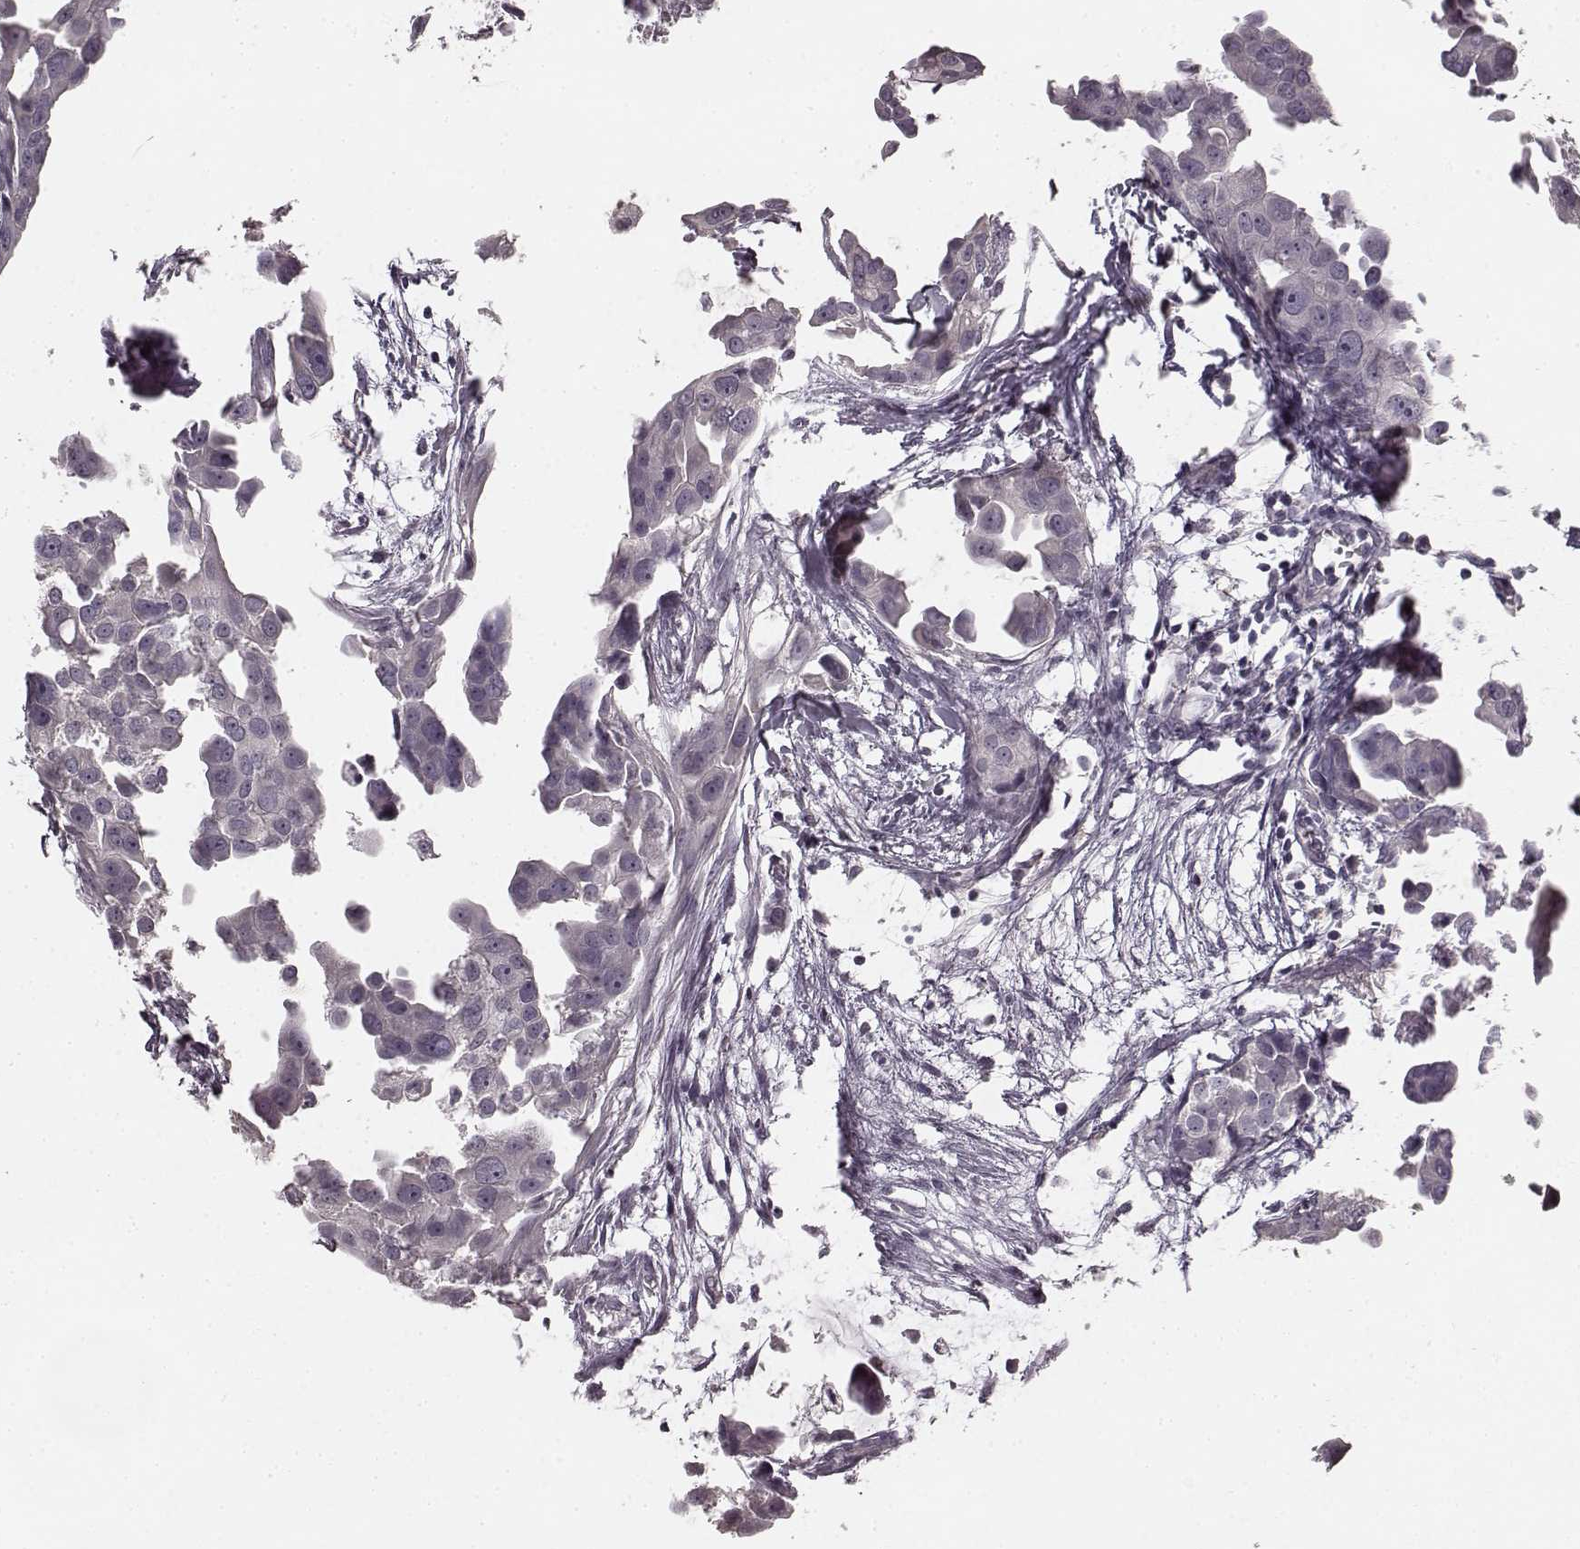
{"staining": {"intensity": "negative", "quantity": "none", "location": "none"}, "tissue": "breast cancer", "cell_type": "Tumor cells", "image_type": "cancer", "snomed": [{"axis": "morphology", "description": "Duct carcinoma"}, {"axis": "topography", "description": "Breast"}], "caption": "High power microscopy photomicrograph of an immunohistochemistry image of intraductal carcinoma (breast), revealing no significant expression in tumor cells.", "gene": "RIT2", "patient": {"sex": "female", "age": 38}}